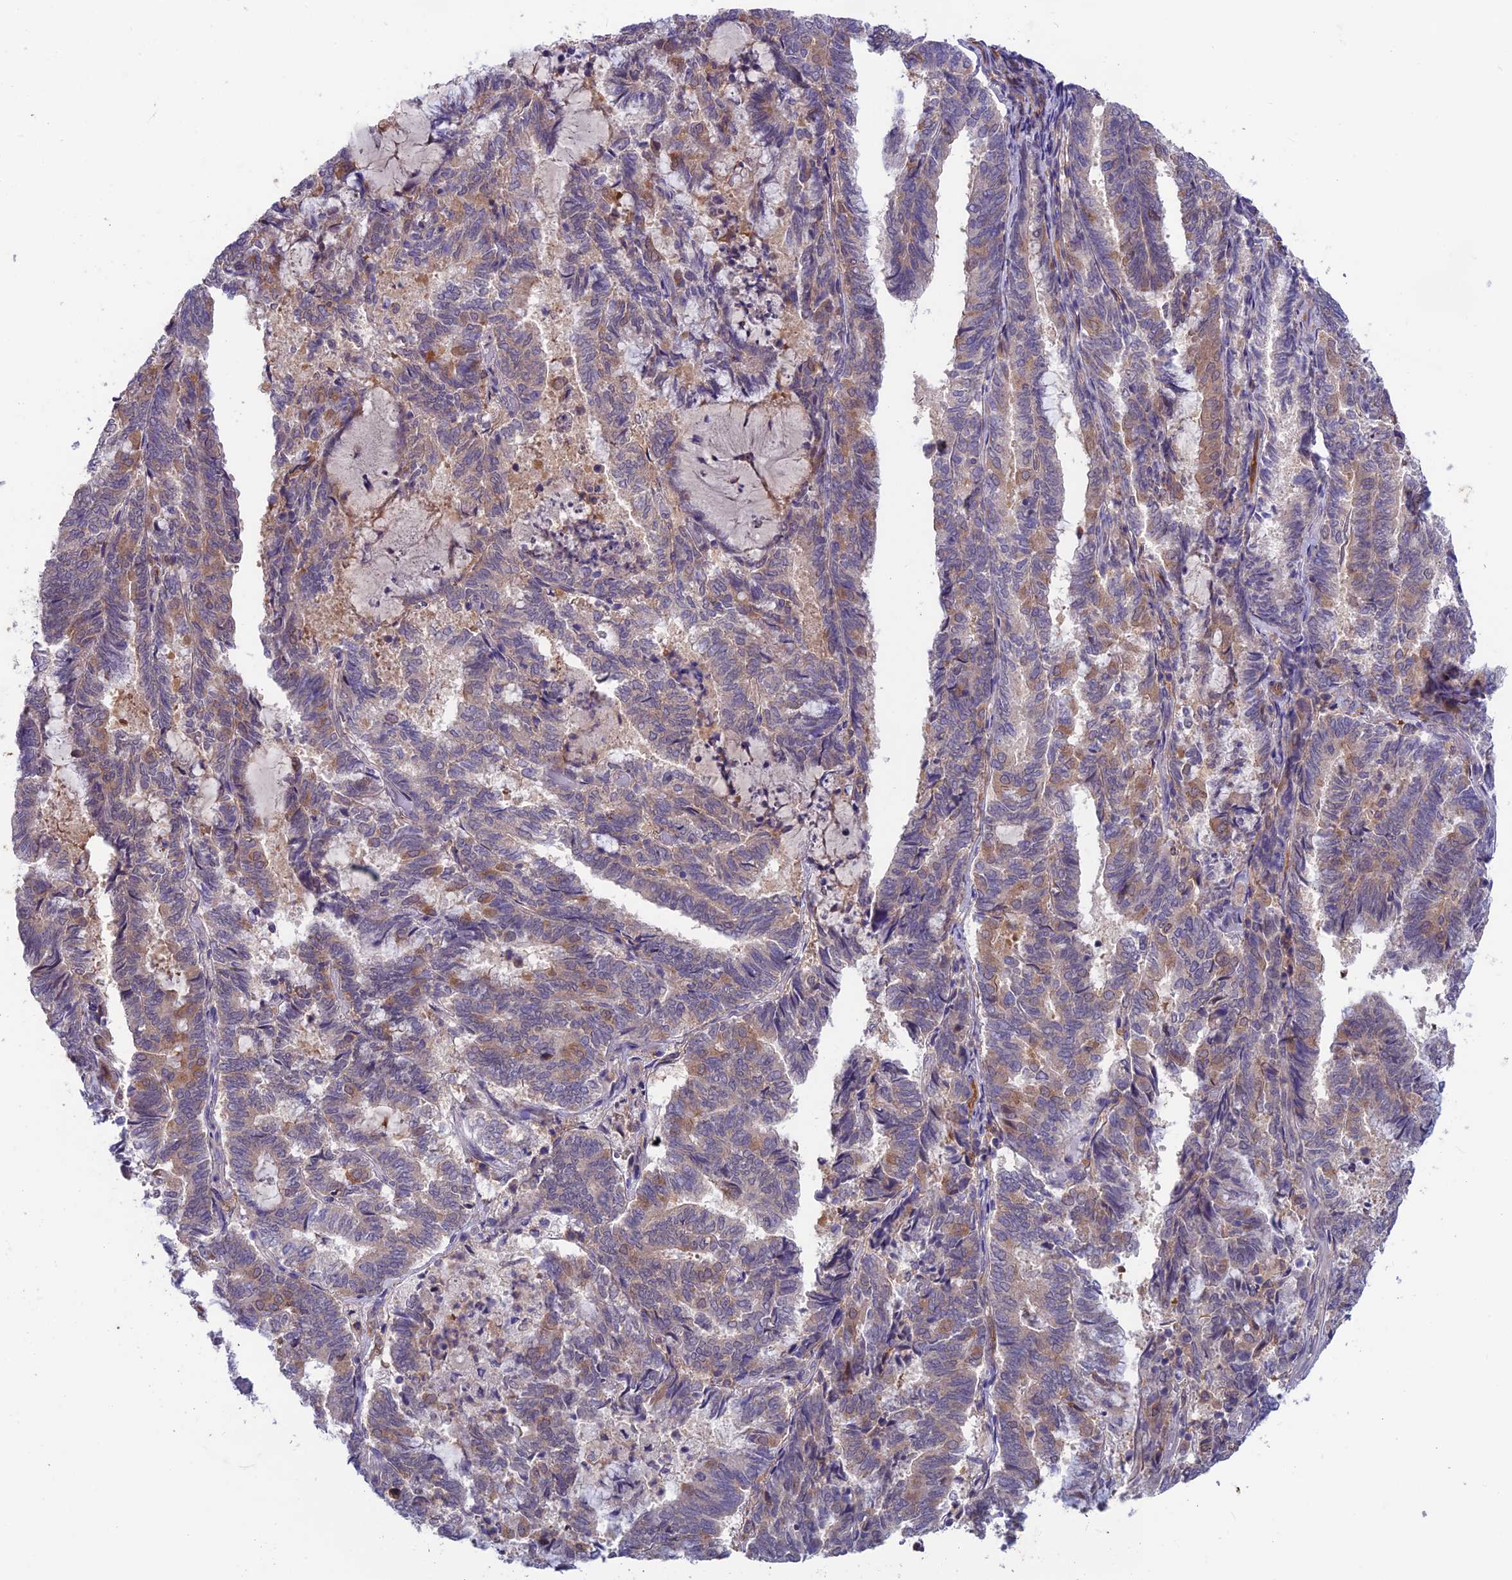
{"staining": {"intensity": "moderate", "quantity": "25%-75%", "location": "cytoplasmic/membranous"}, "tissue": "endometrial cancer", "cell_type": "Tumor cells", "image_type": "cancer", "snomed": [{"axis": "morphology", "description": "Adenocarcinoma, NOS"}, {"axis": "topography", "description": "Endometrium"}], "caption": "Brown immunohistochemical staining in human endometrial cancer (adenocarcinoma) reveals moderate cytoplasmic/membranous expression in about 25%-75% of tumor cells. (brown staining indicates protein expression, while blue staining denotes nuclei).", "gene": "MAST2", "patient": {"sex": "female", "age": 80}}